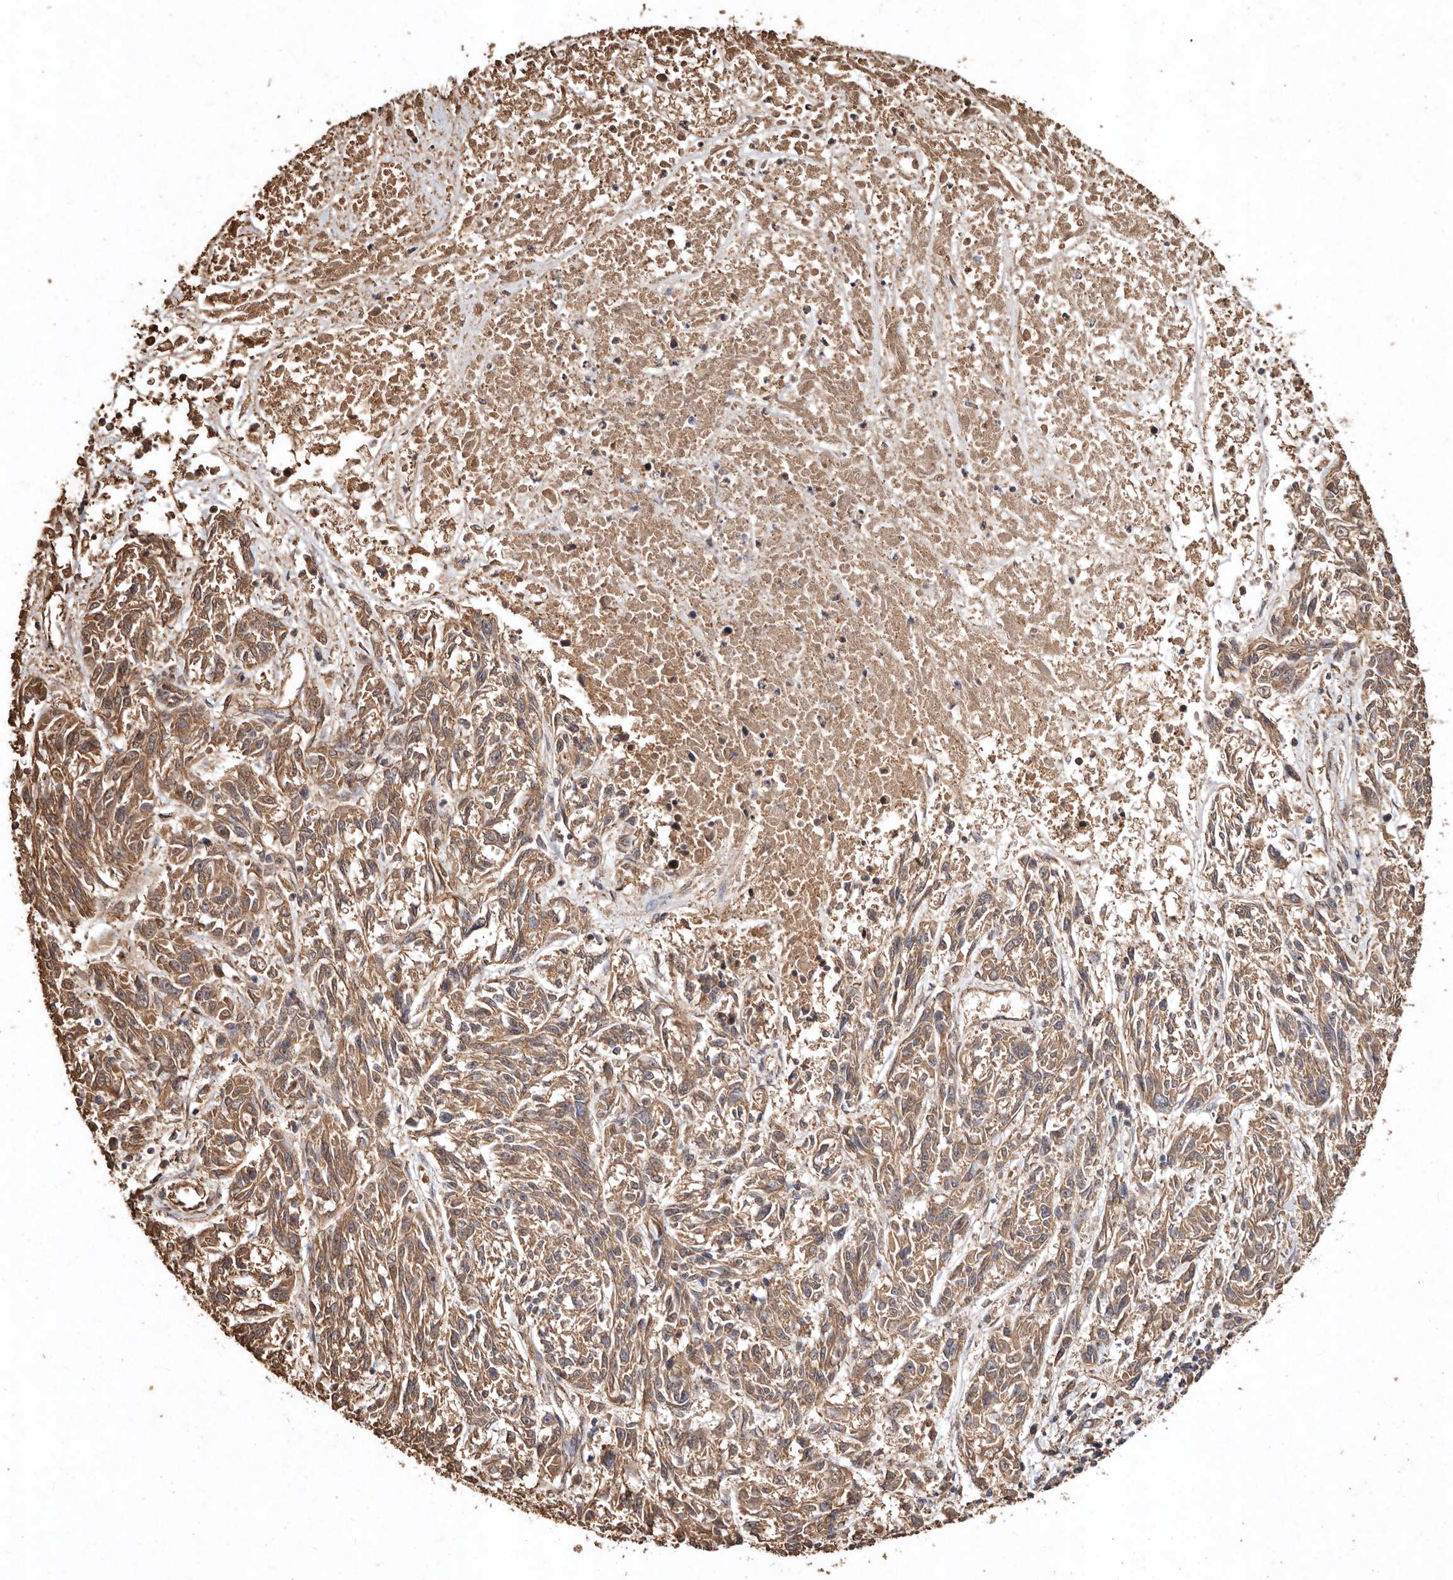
{"staining": {"intensity": "moderate", "quantity": ">75%", "location": "cytoplasmic/membranous"}, "tissue": "melanoma", "cell_type": "Tumor cells", "image_type": "cancer", "snomed": [{"axis": "morphology", "description": "Malignant melanoma, NOS"}, {"axis": "topography", "description": "Skin"}], "caption": "A brown stain highlights moderate cytoplasmic/membranous expression of a protein in human malignant melanoma tumor cells.", "gene": "FARS2", "patient": {"sex": "male", "age": 53}}